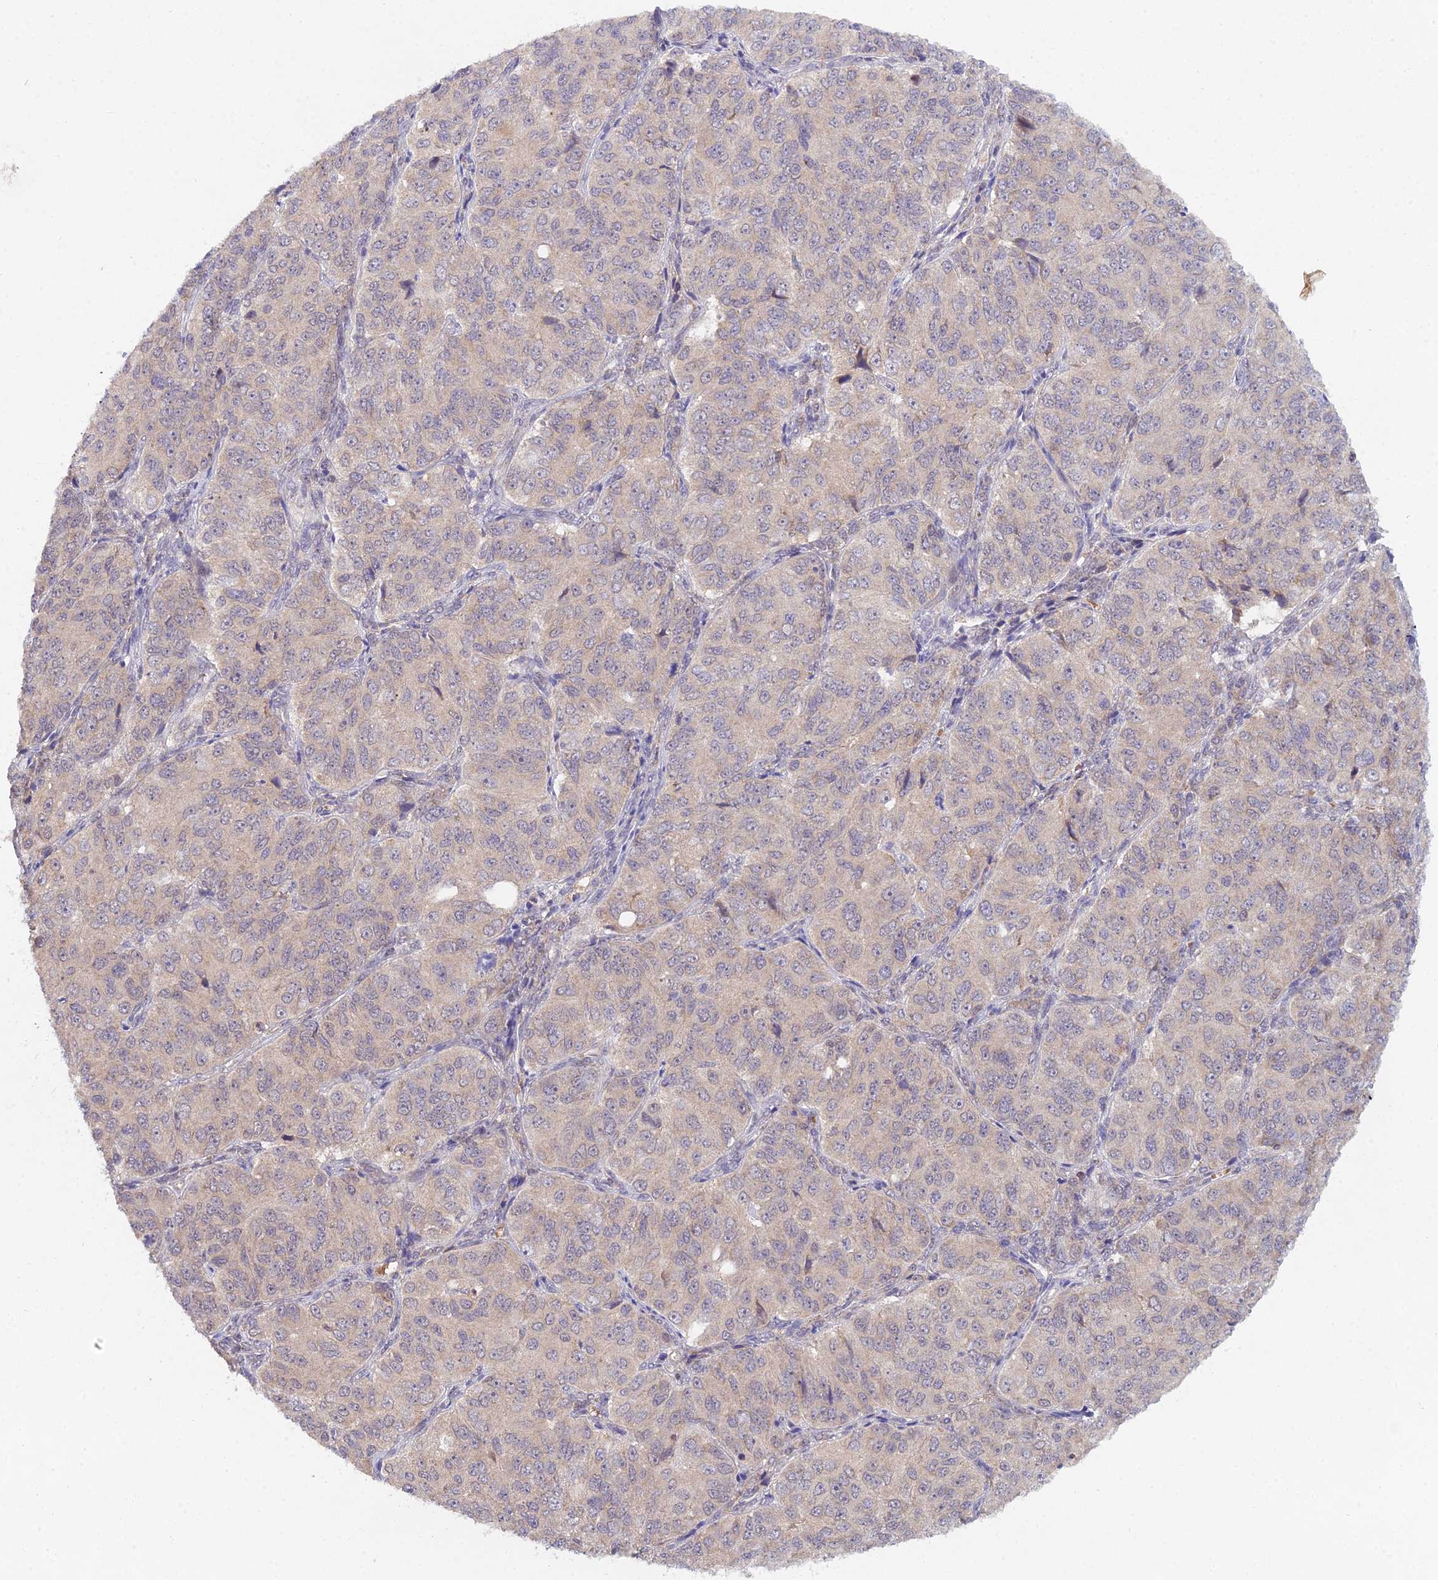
{"staining": {"intensity": "negative", "quantity": "none", "location": "none"}, "tissue": "ovarian cancer", "cell_type": "Tumor cells", "image_type": "cancer", "snomed": [{"axis": "morphology", "description": "Carcinoma, endometroid"}, {"axis": "topography", "description": "Ovary"}], "caption": "DAB immunohistochemical staining of human ovarian cancer shows no significant expression in tumor cells.", "gene": "WDR43", "patient": {"sex": "female", "age": 51}}